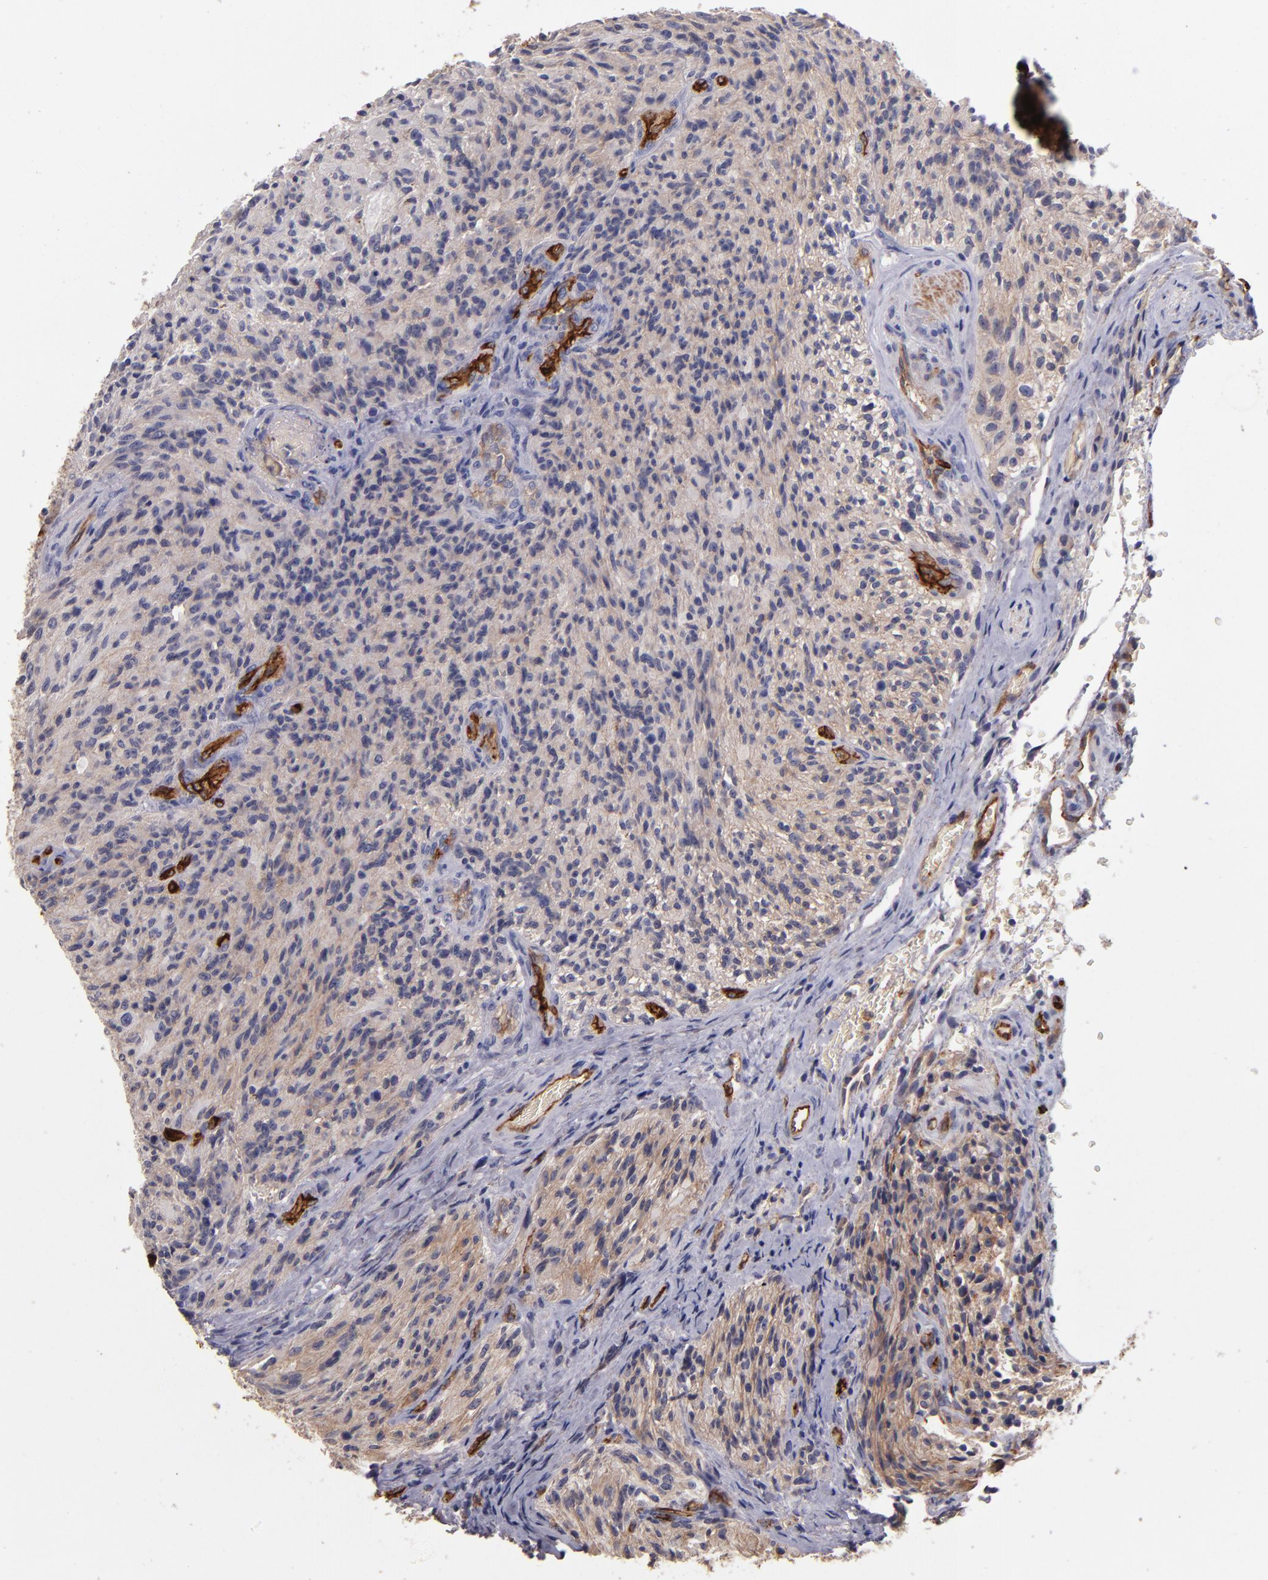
{"staining": {"intensity": "weak", "quantity": ">75%", "location": "cytoplasmic/membranous"}, "tissue": "glioma", "cell_type": "Tumor cells", "image_type": "cancer", "snomed": [{"axis": "morphology", "description": "Normal tissue, NOS"}, {"axis": "morphology", "description": "Glioma, malignant, High grade"}, {"axis": "topography", "description": "Cerebral cortex"}], "caption": "The immunohistochemical stain highlights weak cytoplasmic/membranous positivity in tumor cells of glioma tissue. The staining was performed using DAB (3,3'-diaminobenzidine), with brown indicating positive protein expression. Nuclei are stained blue with hematoxylin.", "gene": "CLDN5", "patient": {"sex": "male", "age": 56}}